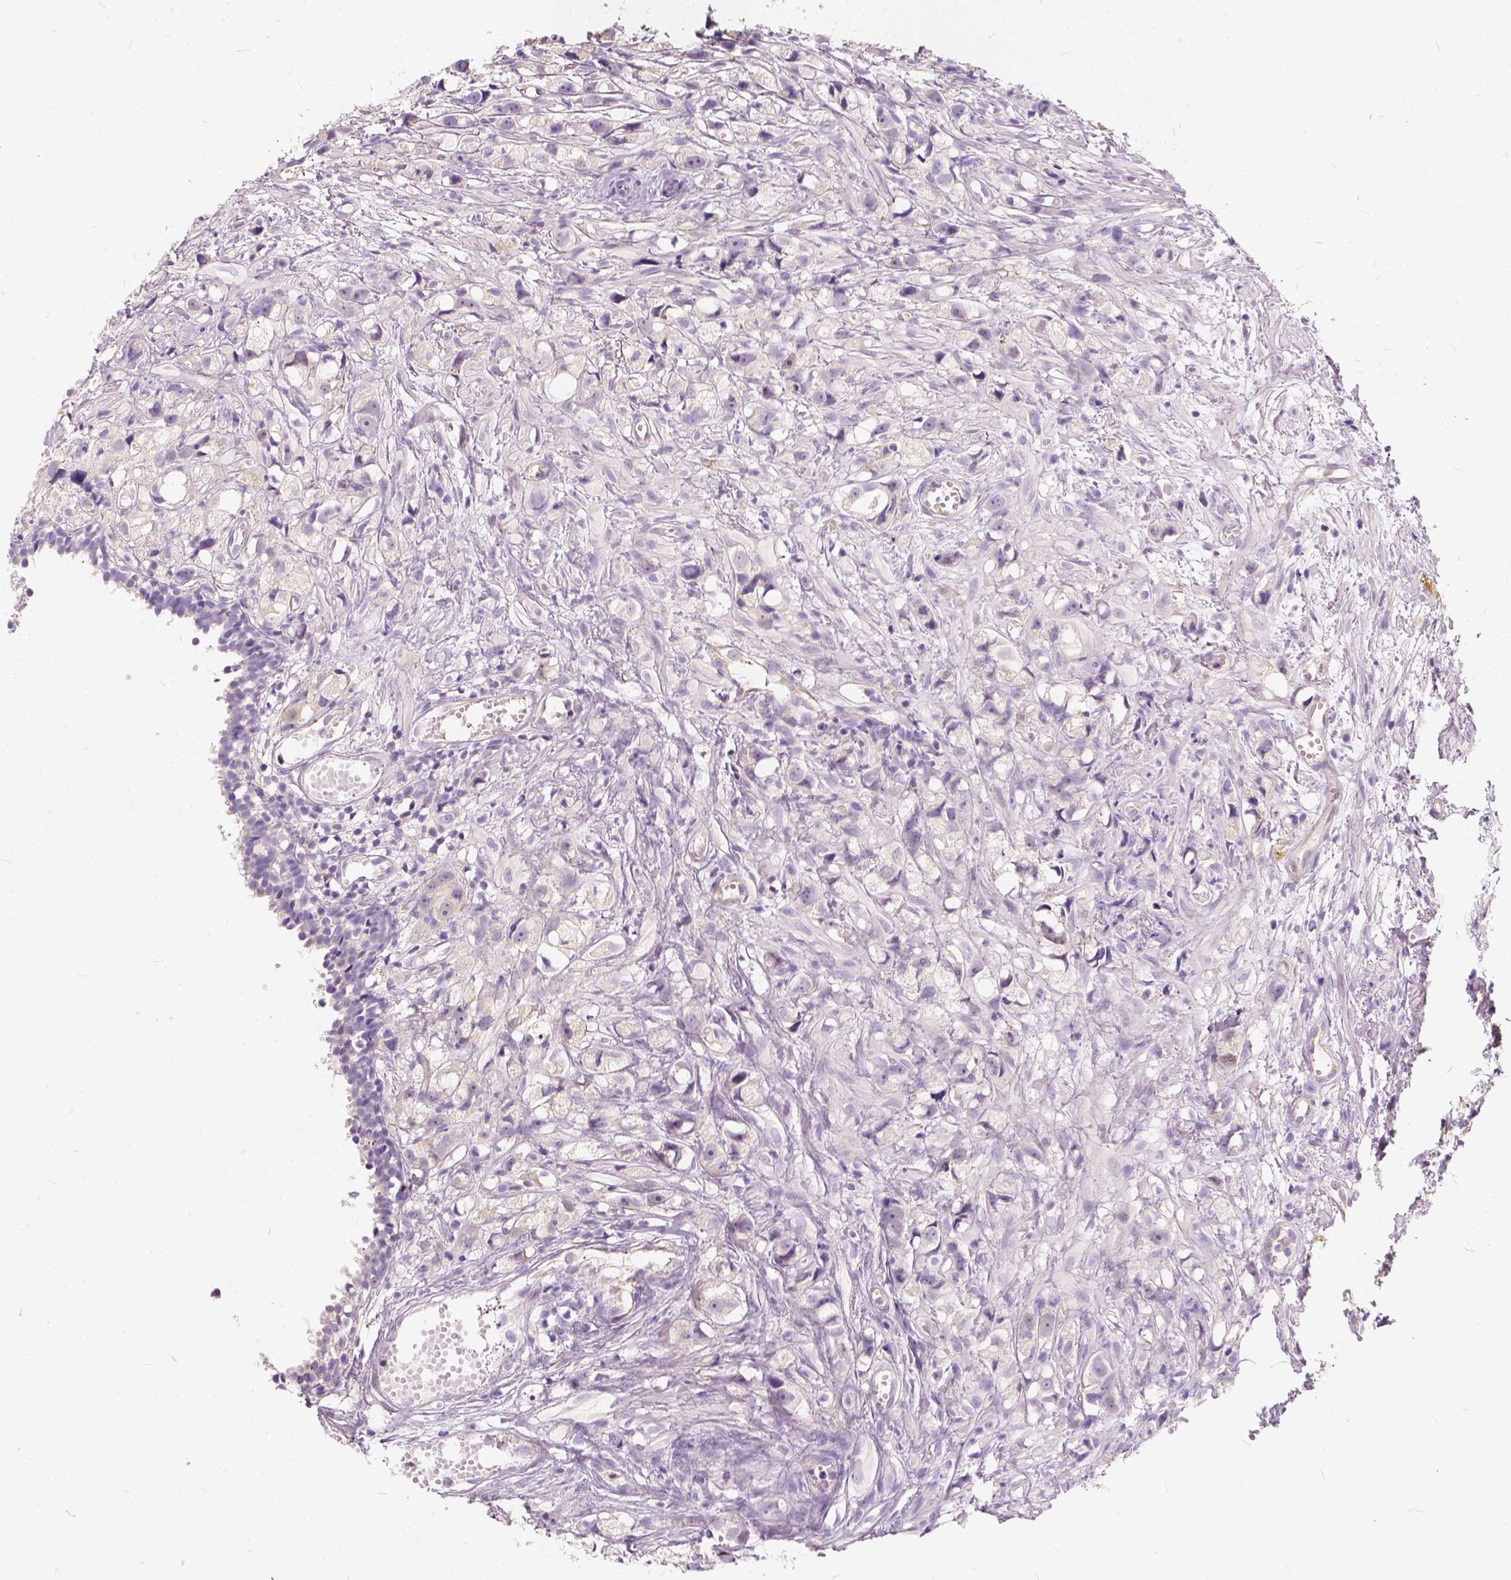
{"staining": {"intensity": "negative", "quantity": "none", "location": "none"}, "tissue": "prostate cancer", "cell_type": "Tumor cells", "image_type": "cancer", "snomed": [{"axis": "morphology", "description": "Adenocarcinoma, High grade"}, {"axis": "topography", "description": "Prostate"}], "caption": "This is a image of IHC staining of adenocarcinoma (high-grade) (prostate), which shows no expression in tumor cells.", "gene": "KIAA0513", "patient": {"sex": "male", "age": 75}}